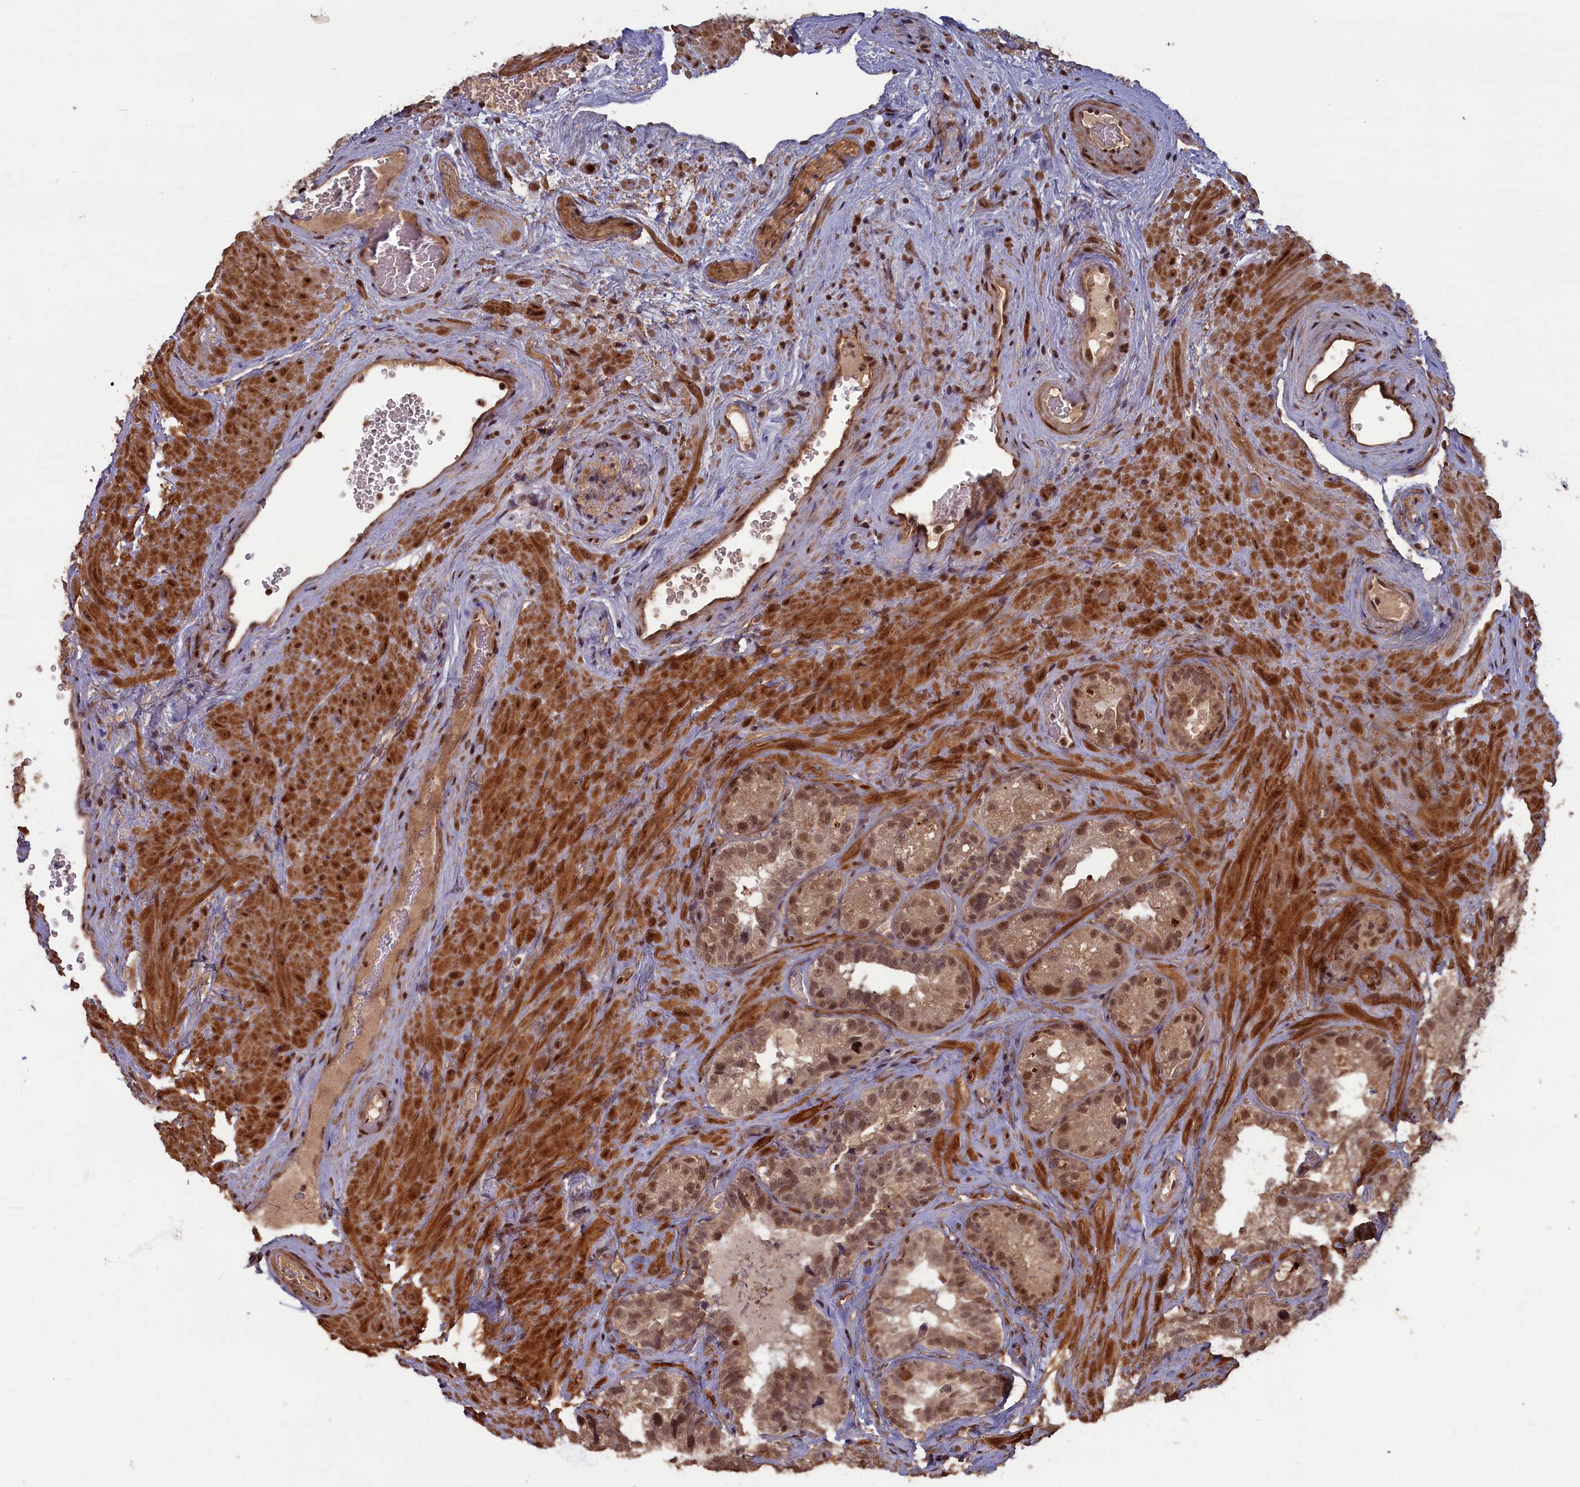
{"staining": {"intensity": "moderate", "quantity": ">75%", "location": "cytoplasmic/membranous,nuclear"}, "tissue": "seminal vesicle", "cell_type": "Glandular cells", "image_type": "normal", "snomed": [{"axis": "morphology", "description": "Normal tissue, NOS"}, {"axis": "topography", "description": "Seminal veicle"}, {"axis": "topography", "description": "Peripheral nerve tissue"}], "caption": "Brown immunohistochemical staining in benign seminal vesicle exhibits moderate cytoplasmic/membranous,nuclear positivity in approximately >75% of glandular cells. The protein is stained brown, and the nuclei are stained in blue (DAB IHC with brightfield microscopy, high magnification).", "gene": "HIF3A", "patient": {"sex": "male", "age": 67}}